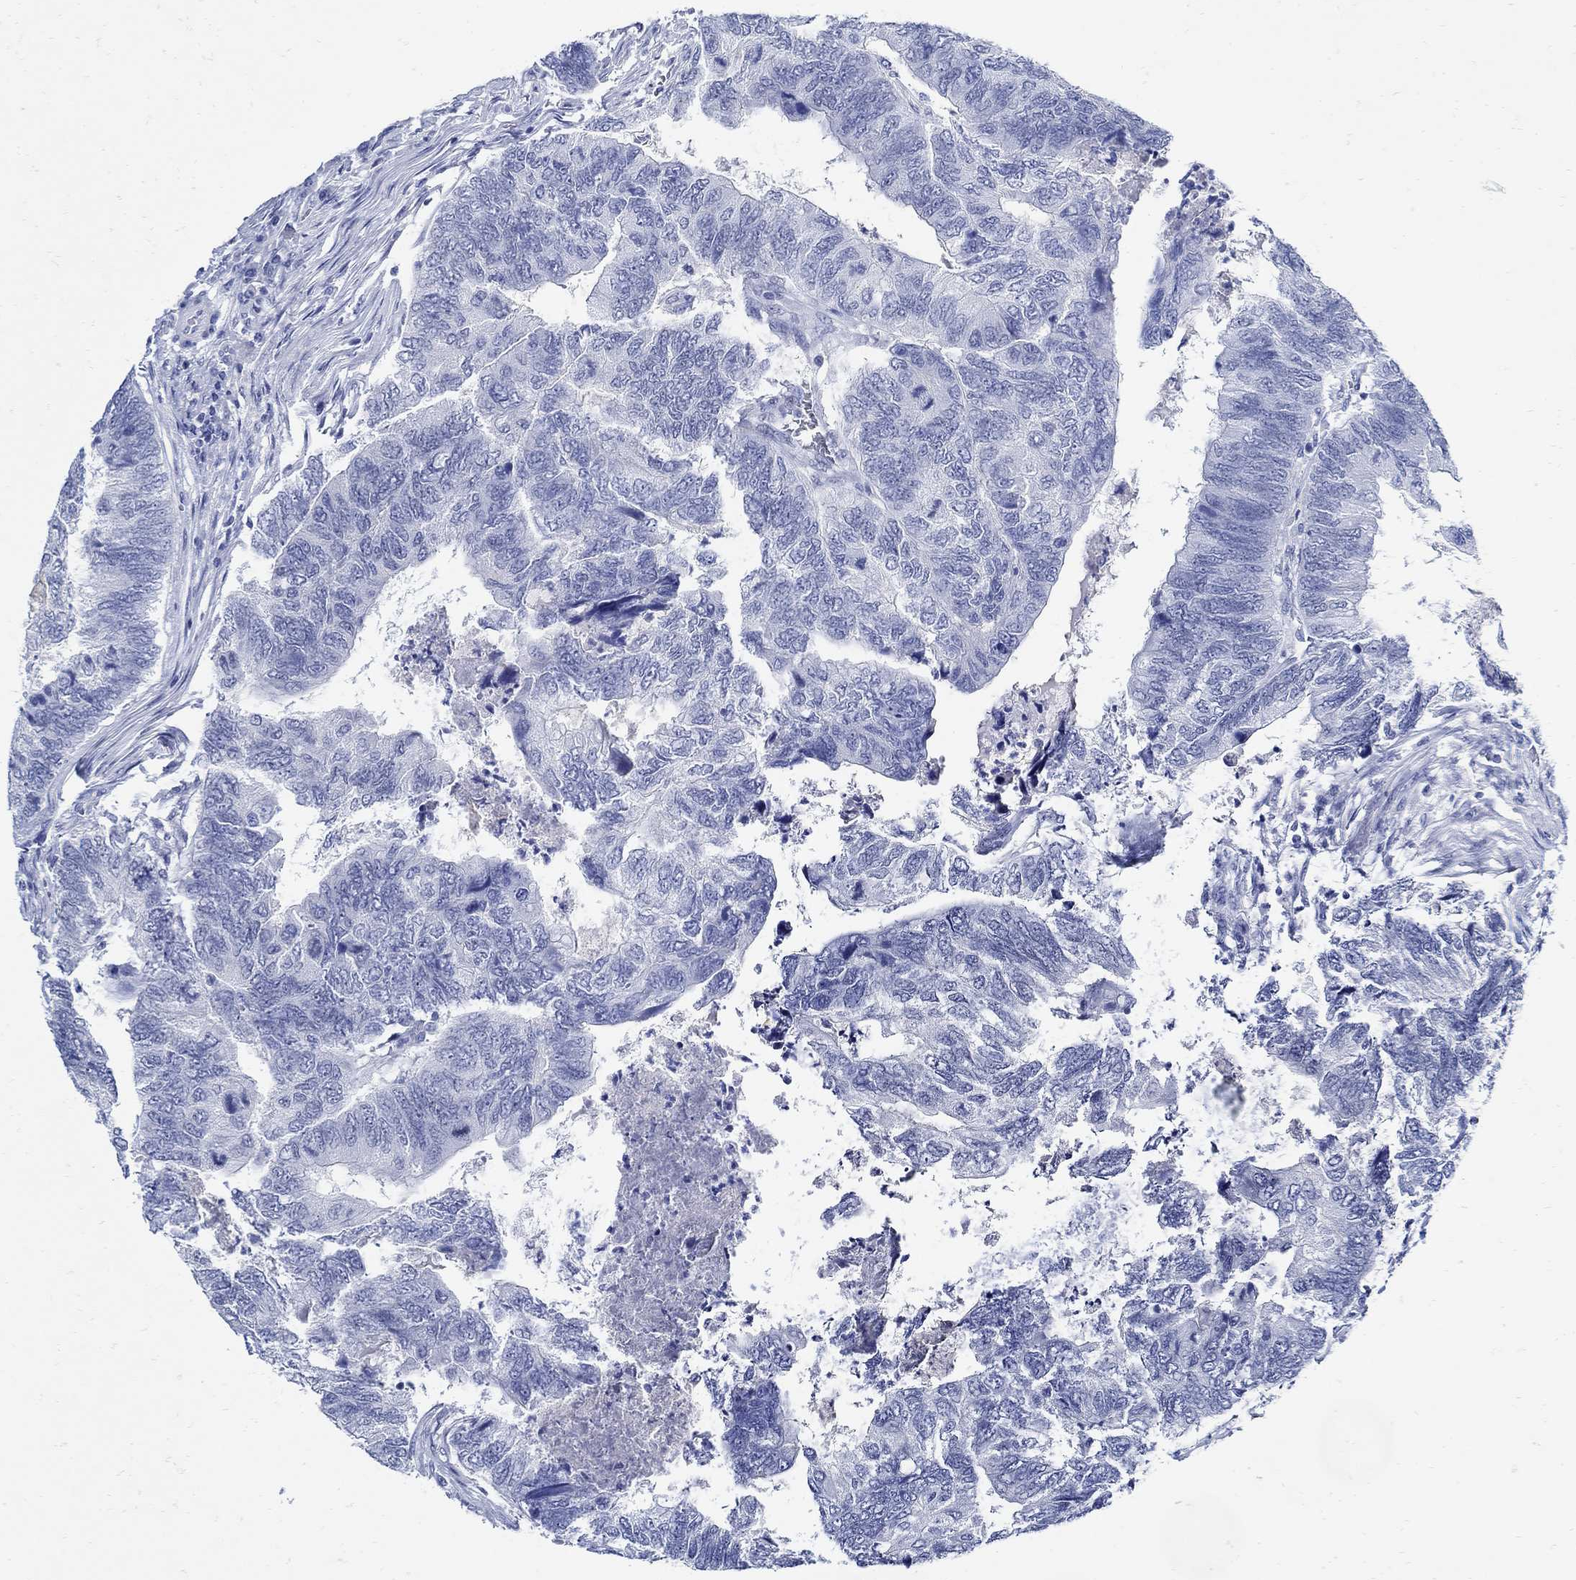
{"staining": {"intensity": "negative", "quantity": "none", "location": "none"}, "tissue": "colorectal cancer", "cell_type": "Tumor cells", "image_type": "cancer", "snomed": [{"axis": "morphology", "description": "Adenocarcinoma, NOS"}, {"axis": "topography", "description": "Colon"}], "caption": "Immunohistochemical staining of colorectal adenocarcinoma displays no significant positivity in tumor cells. (Immunohistochemistry, brightfield microscopy, high magnification).", "gene": "NOS1", "patient": {"sex": "female", "age": 67}}